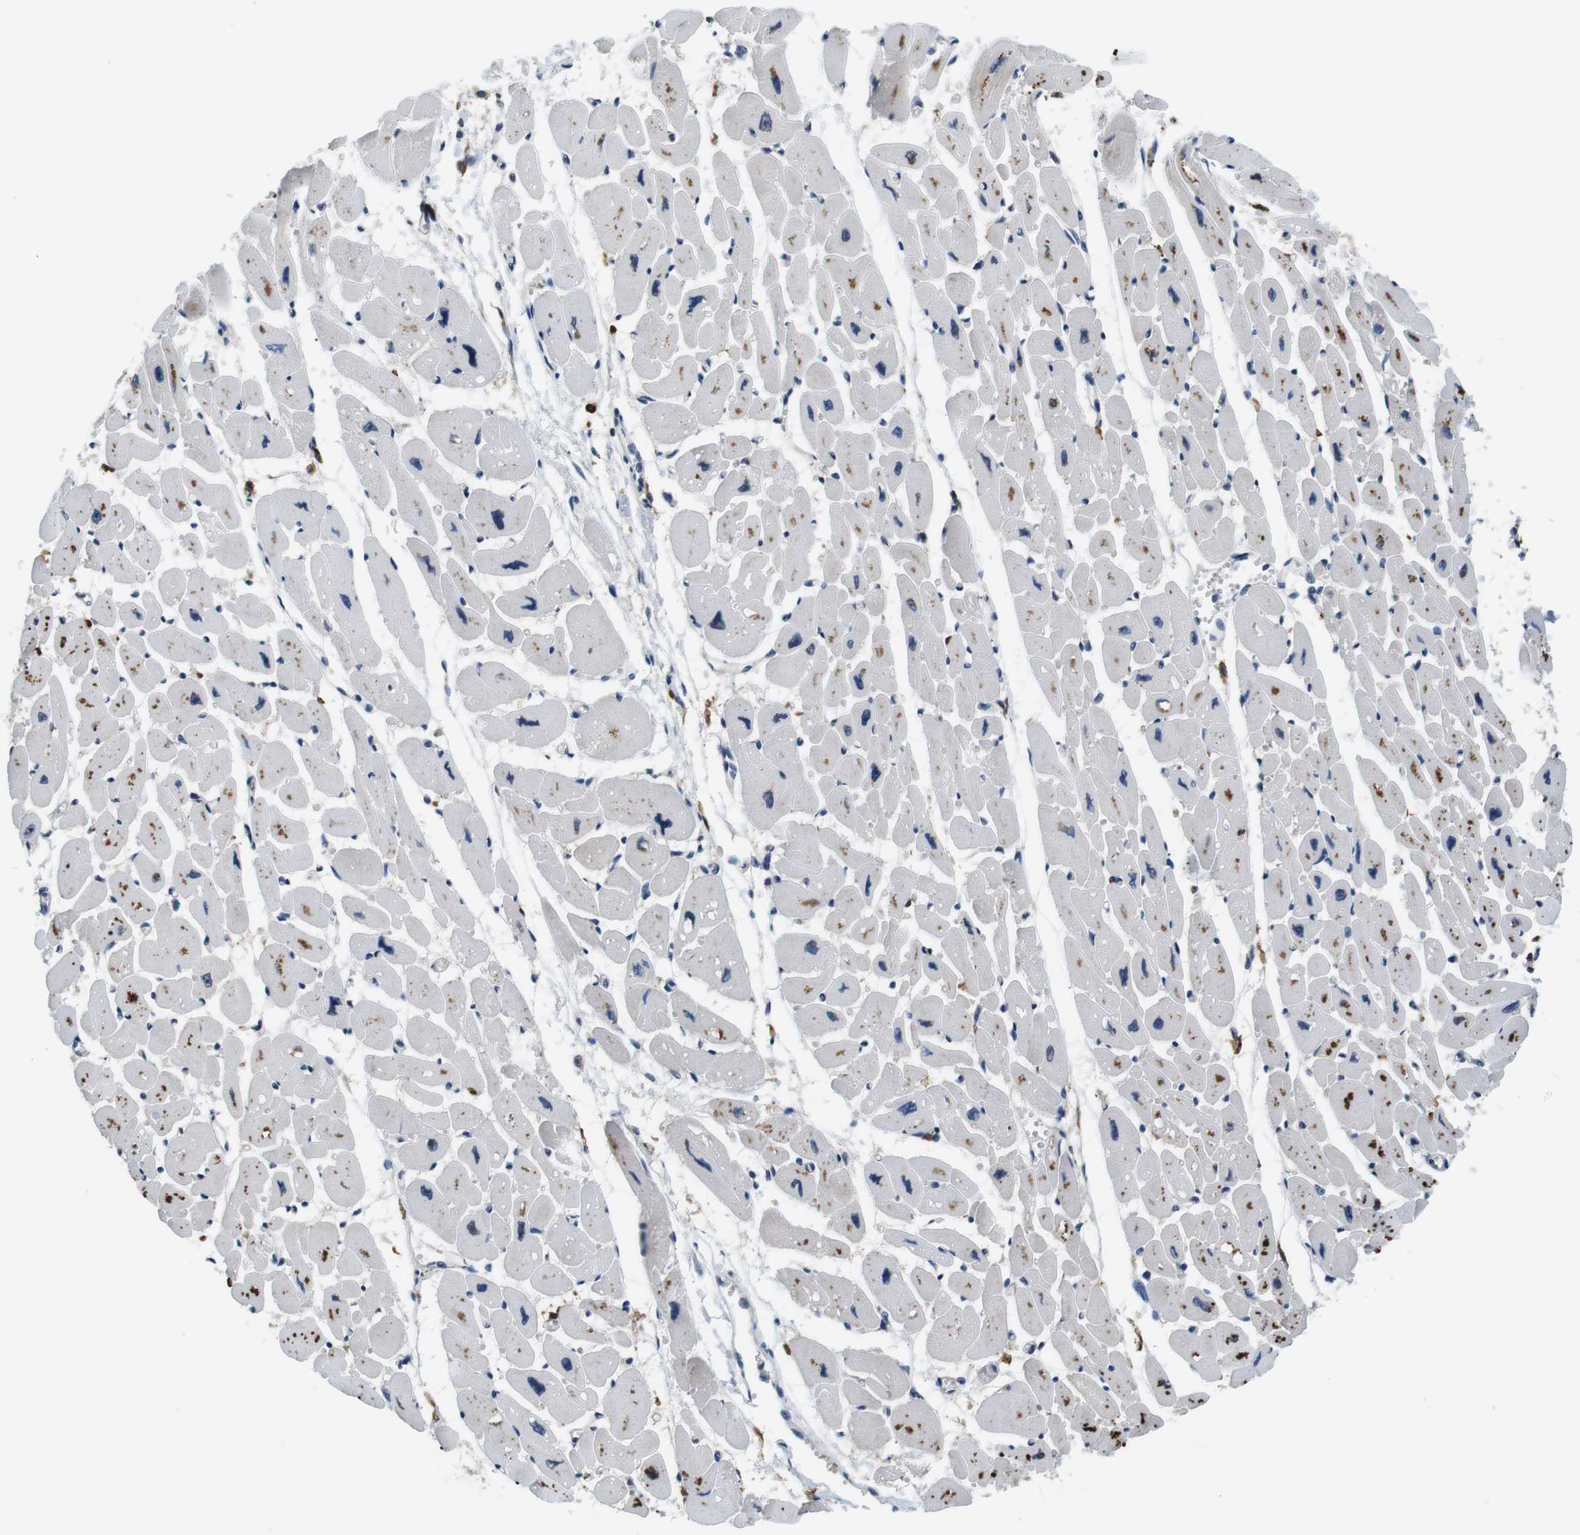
{"staining": {"intensity": "moderate", "quantity": "25%-75%", "location": "cytoplasmic/membranous"}, "tissue": "heart muscle", "cell_type": "Cardiomyocytes", "image_type": "normal", "snomed": [{"axis": "morphology", "description": "Normal tissue, NOS"}, {"axis": "topography", "description": "Heart"}], "caption": "Heart muscle was stained to show a protein in brown. There is medium levels of moderate cytoplasmic/membranous staining in approximately 25%-75% of cardiomyocytes. (DAB (3,3'-diaminobenzidine) = brown stain, brightfield microscopy at high magnification).", "gene": "CD163L1", "patient": {"sex": "female", "age": 54}}